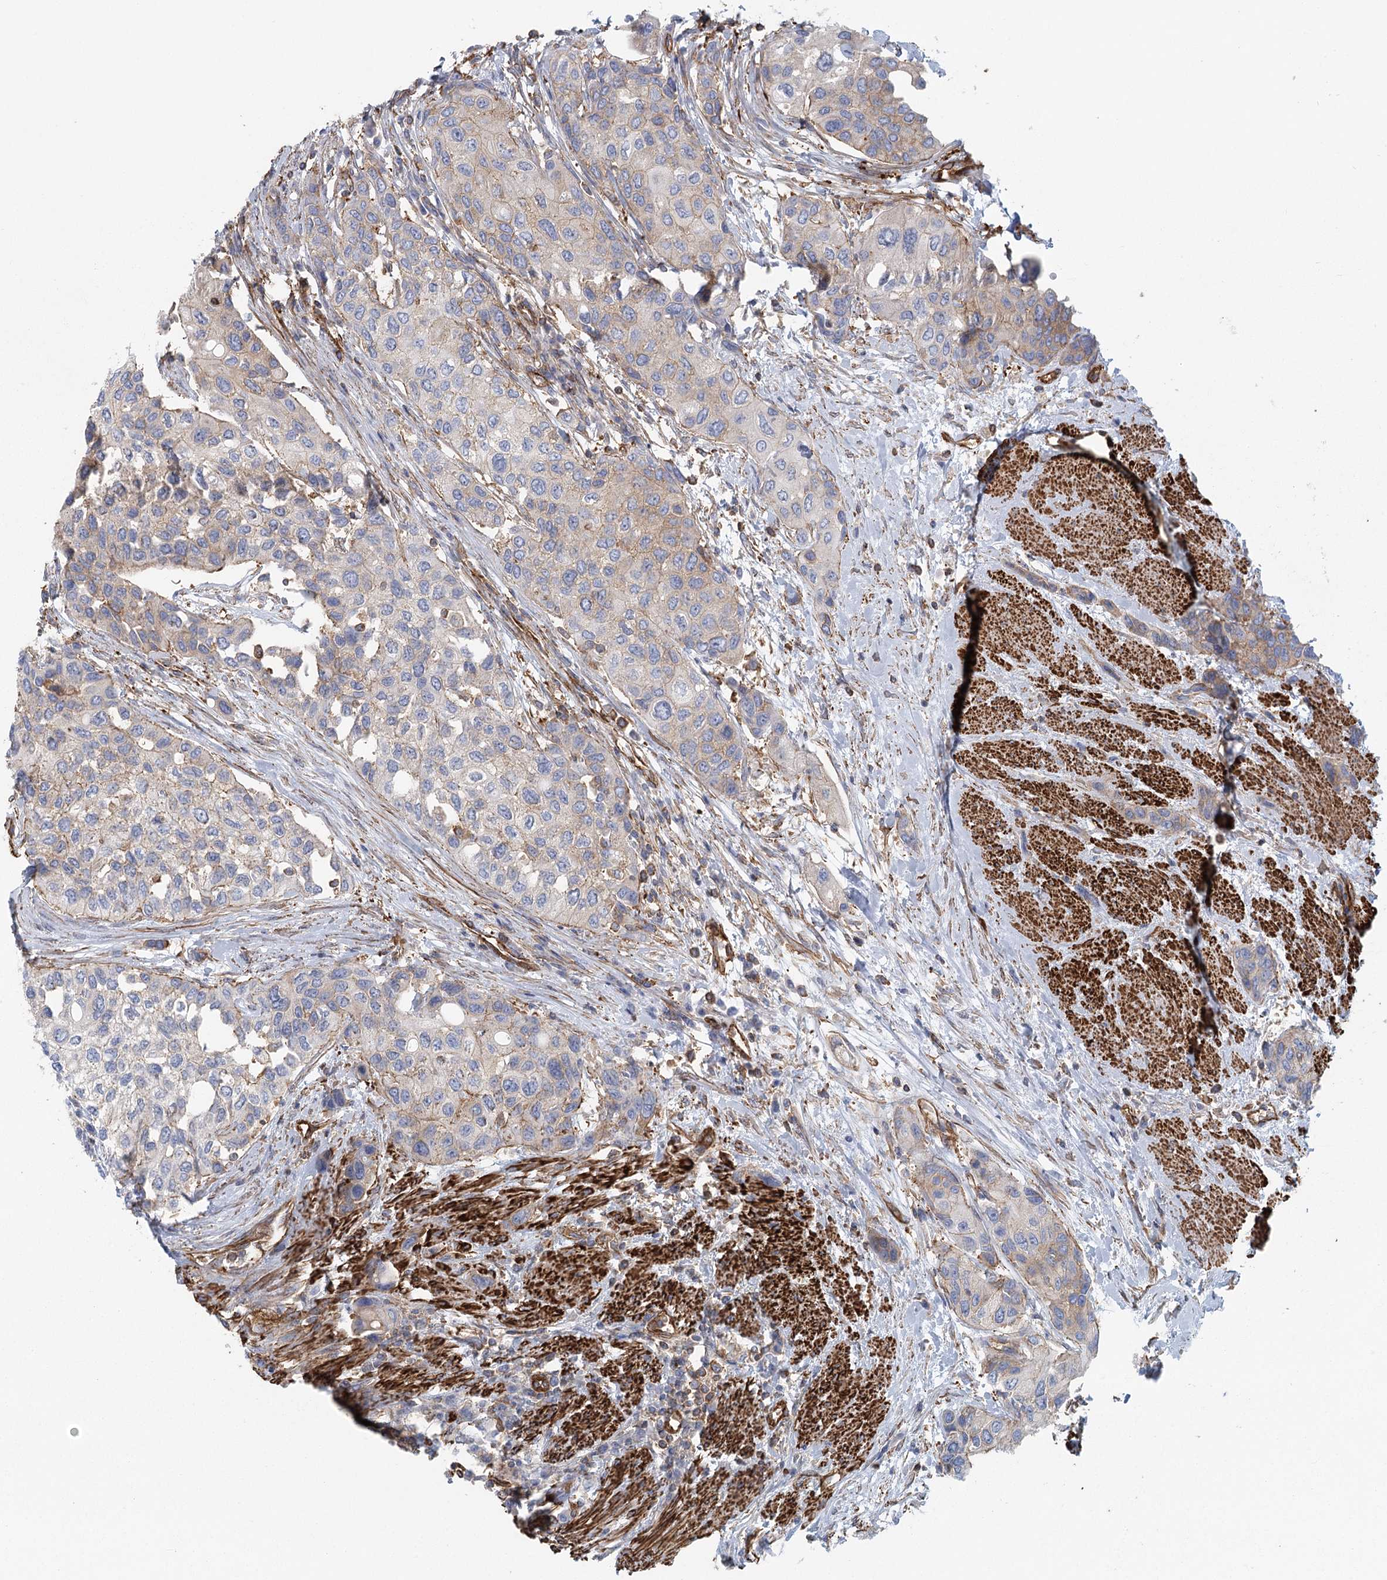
{"staining": {"intensity": "weak", "quantity": "<25%", "location": "cytoplasmic/membranous"}, "tissue": "urothelial cancer", "cell_type": "Tumor cells", "image_type": "cancer", "snomed": [{"axis": "morphology", "description": "Normal tissue, NOS"}, {"axis": "morphology", "description": "Urothelial carcinoma, High grade"}, {"axis": "topography", "description": "Vascular tissue"}, {"axis": "topography", "description": "Urinary bladder"}], "caption": "Urothelial carcinoma (high-grade) stained for a protein using immunohistochemistry (IHC) shows no staining tumor cells.", "gene": "IFT46", "patient": {"sex": "female", "age": 56}}